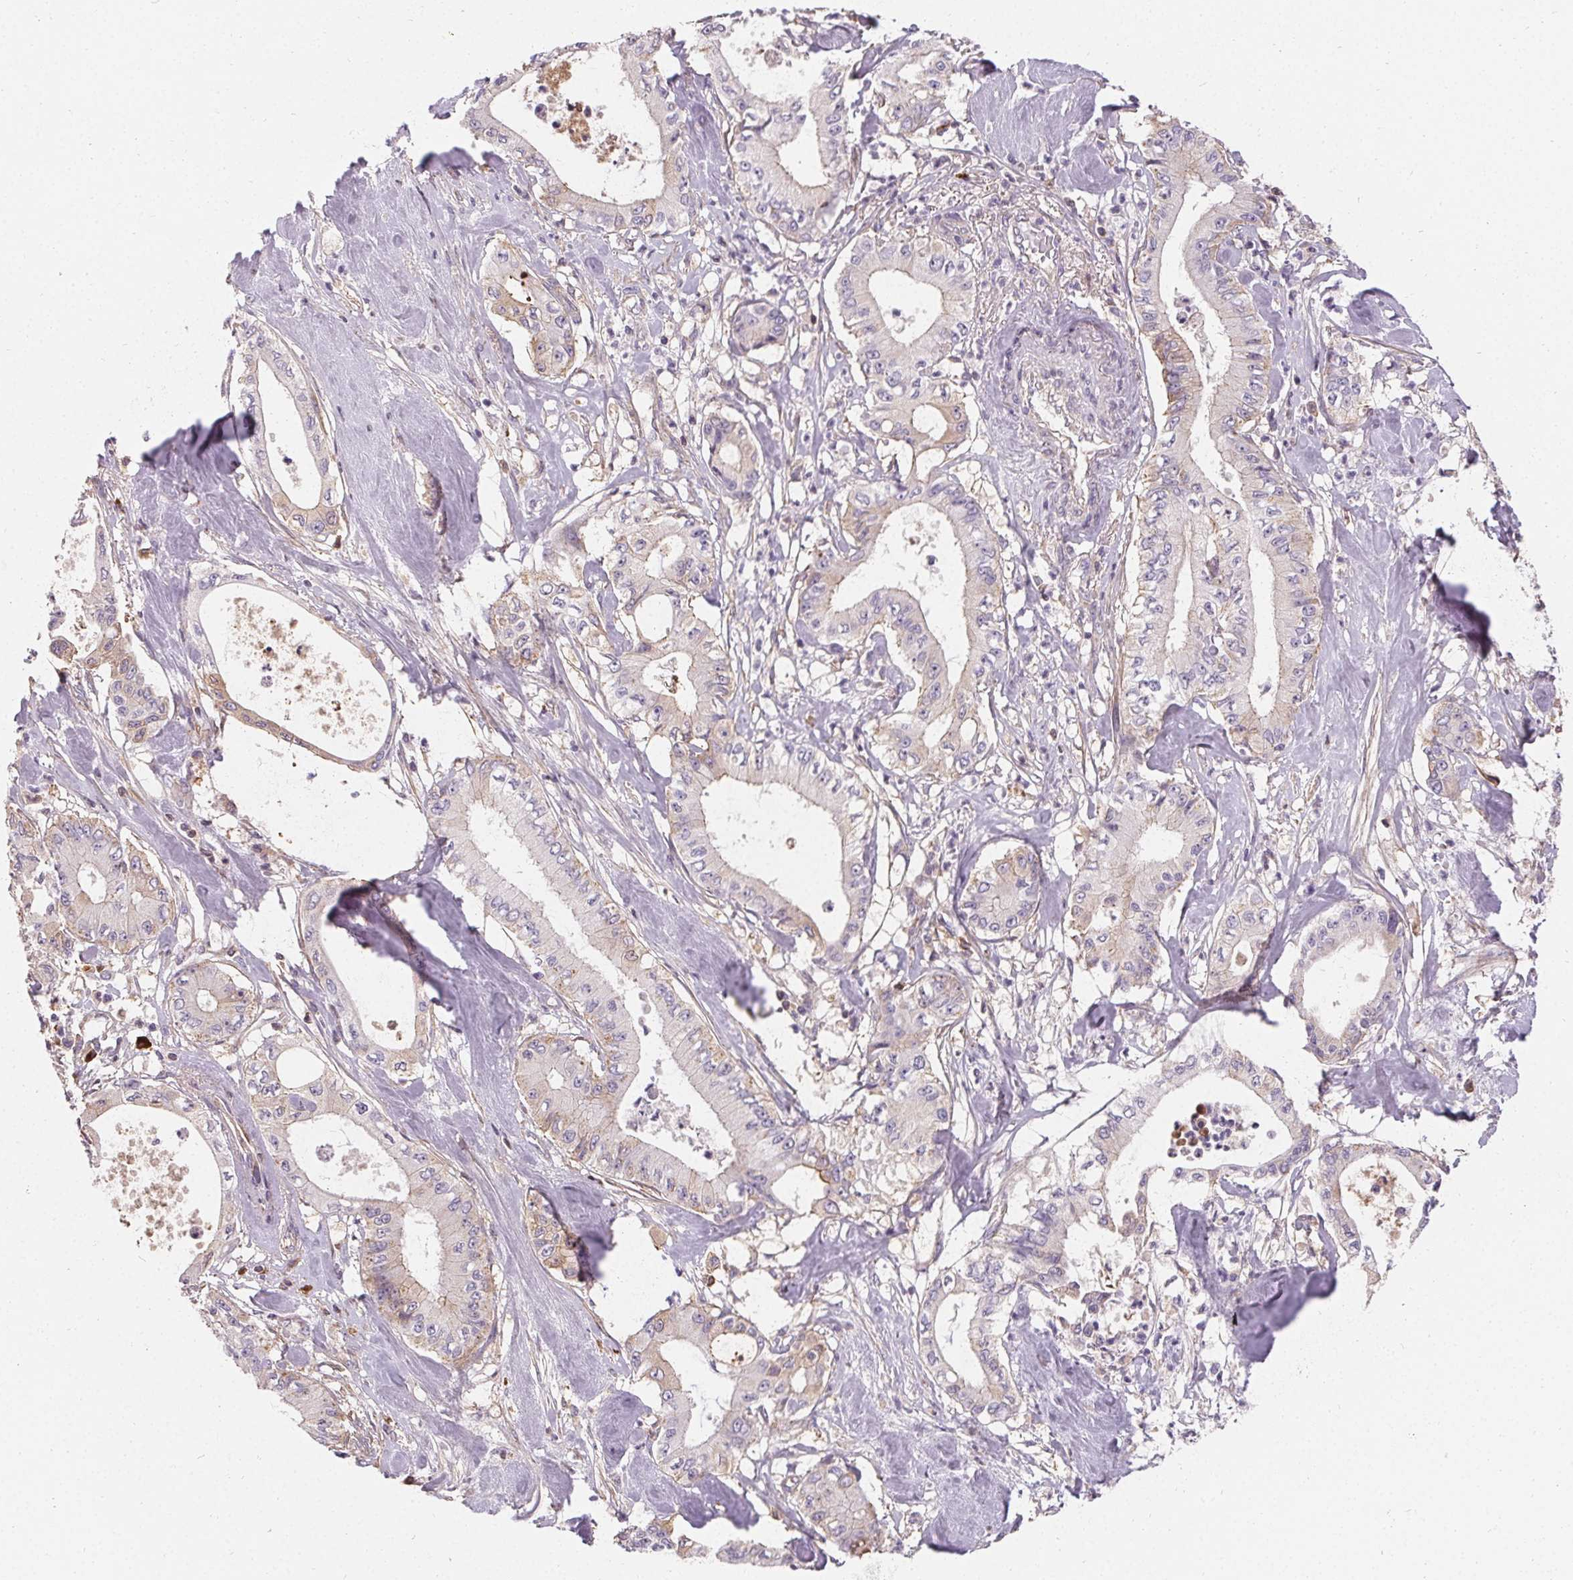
{"staining": {"intensity": "negative", "quantity": "none", "location": "none"}, "tissue": "pancreatic cancer", "cell_type": "Tumor cells", "image_type": "cancer", "snomed": [{"axis": "morphology", "description": "Adenocarcinoma, NOS"}, {"axis": "topography", "description": "Pancreas"}], "caption": "DAB immunohistochemical staining of pancreatic cancer (adenocarcinoma) exhibits no significant staining in tumor cells.", "gene": "APLP1", "patient": {"sex": "male", "age": 71}}